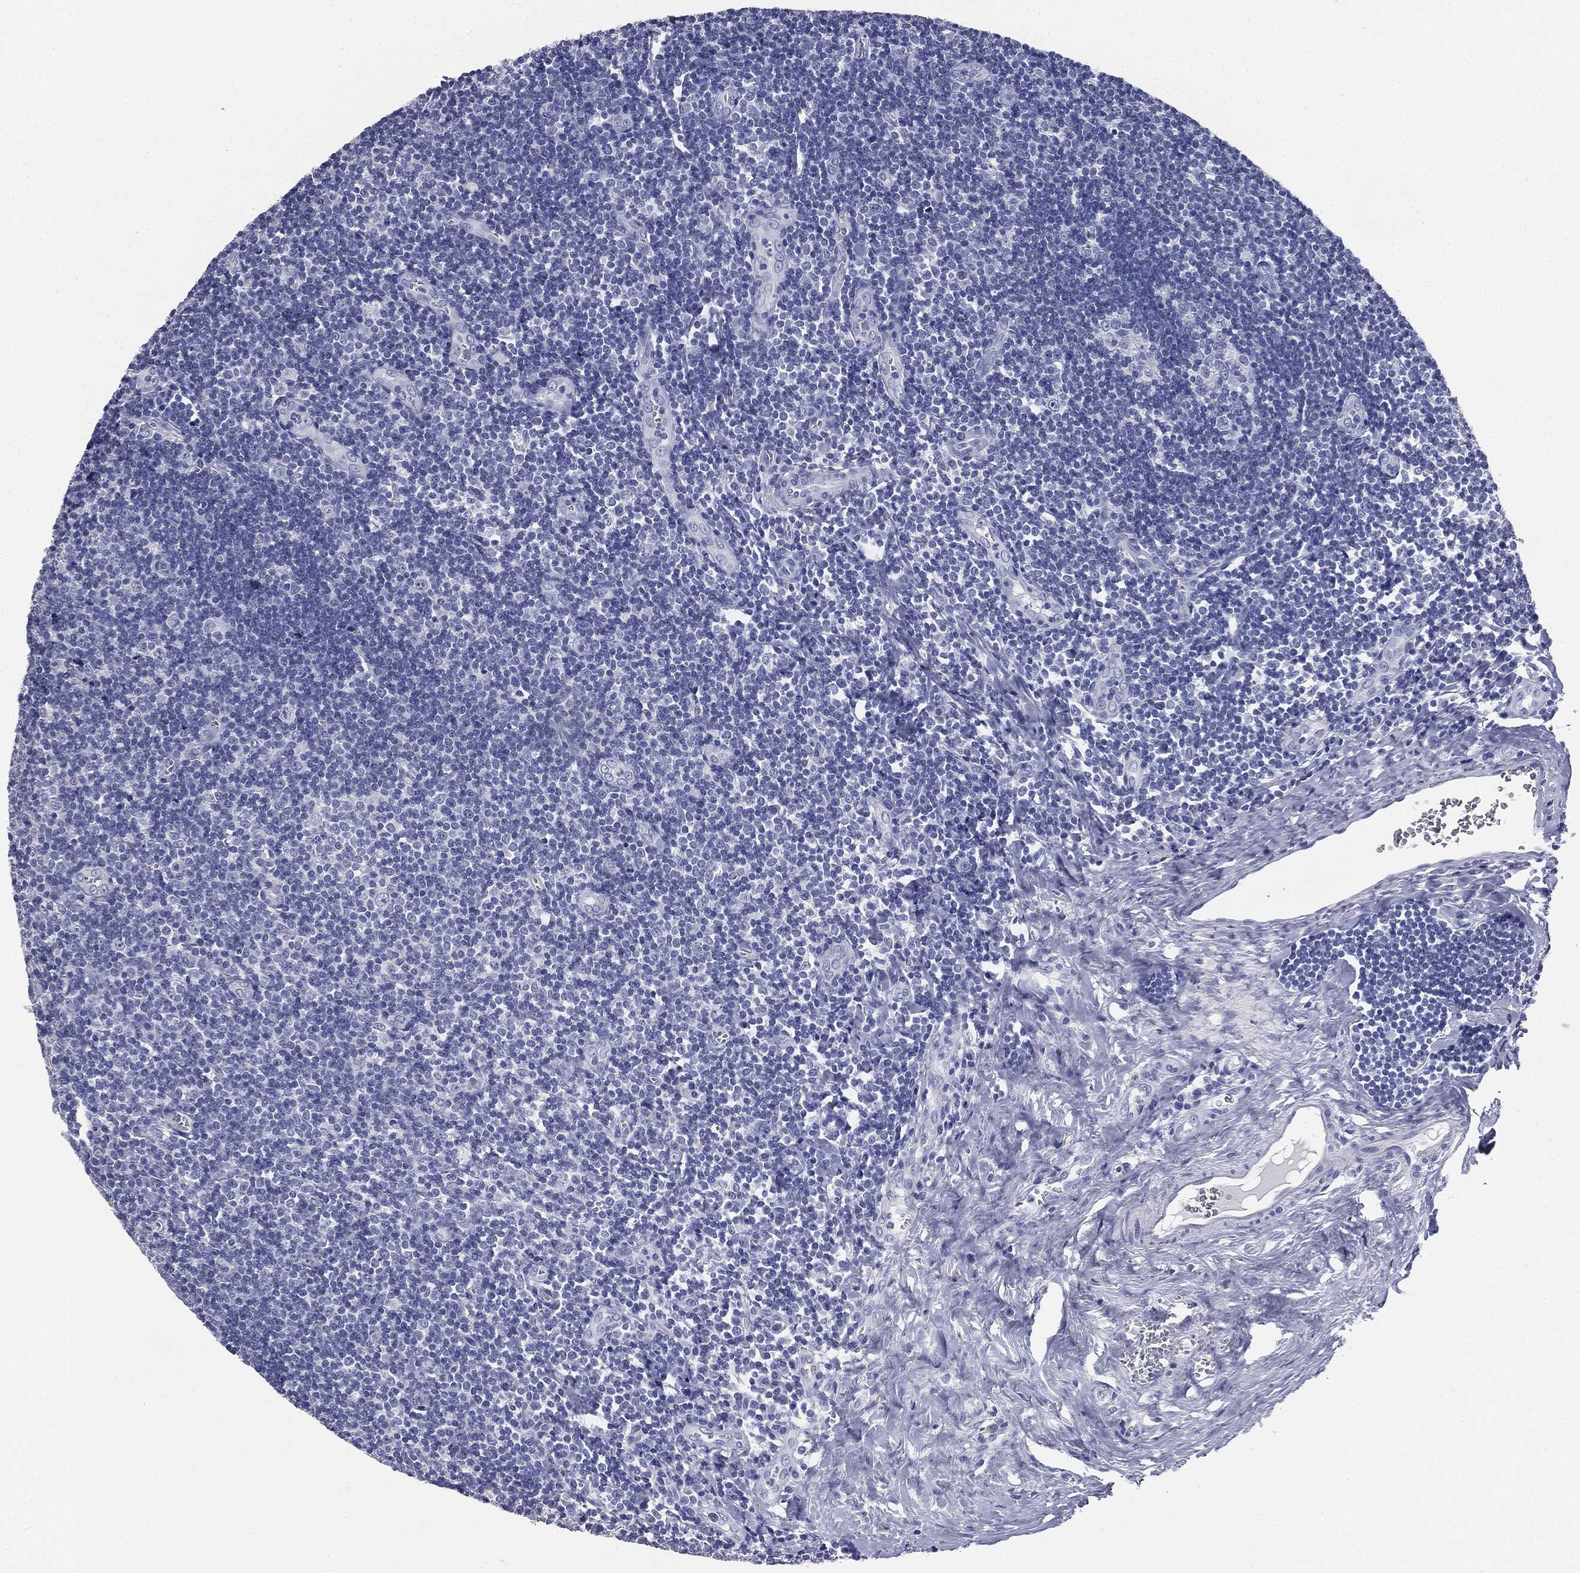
{"staining": {"intensity": "negative", "quantity": "none", "location": "none"}, "tissue": "tonsil", "cell_type": "Germinal center cells", "image_type": "normal", "snomed": [{"axis": "morphology", "description": "Normal tissue, NOS"}, {"axis": "morphology", "description": "Inflammation, NOS"}, {"axis": "topography", "description": "Tonsil"}], "caption": "DAB immunohistochemical staining of unremarkable tonsil exhibits no significant staining in germinal center cells. (Immunohistochemistry (ihc), brightfield microscopy, high magnification).", "gene": "CUZD1", "patient": {"sex": "female", "age": 31}}